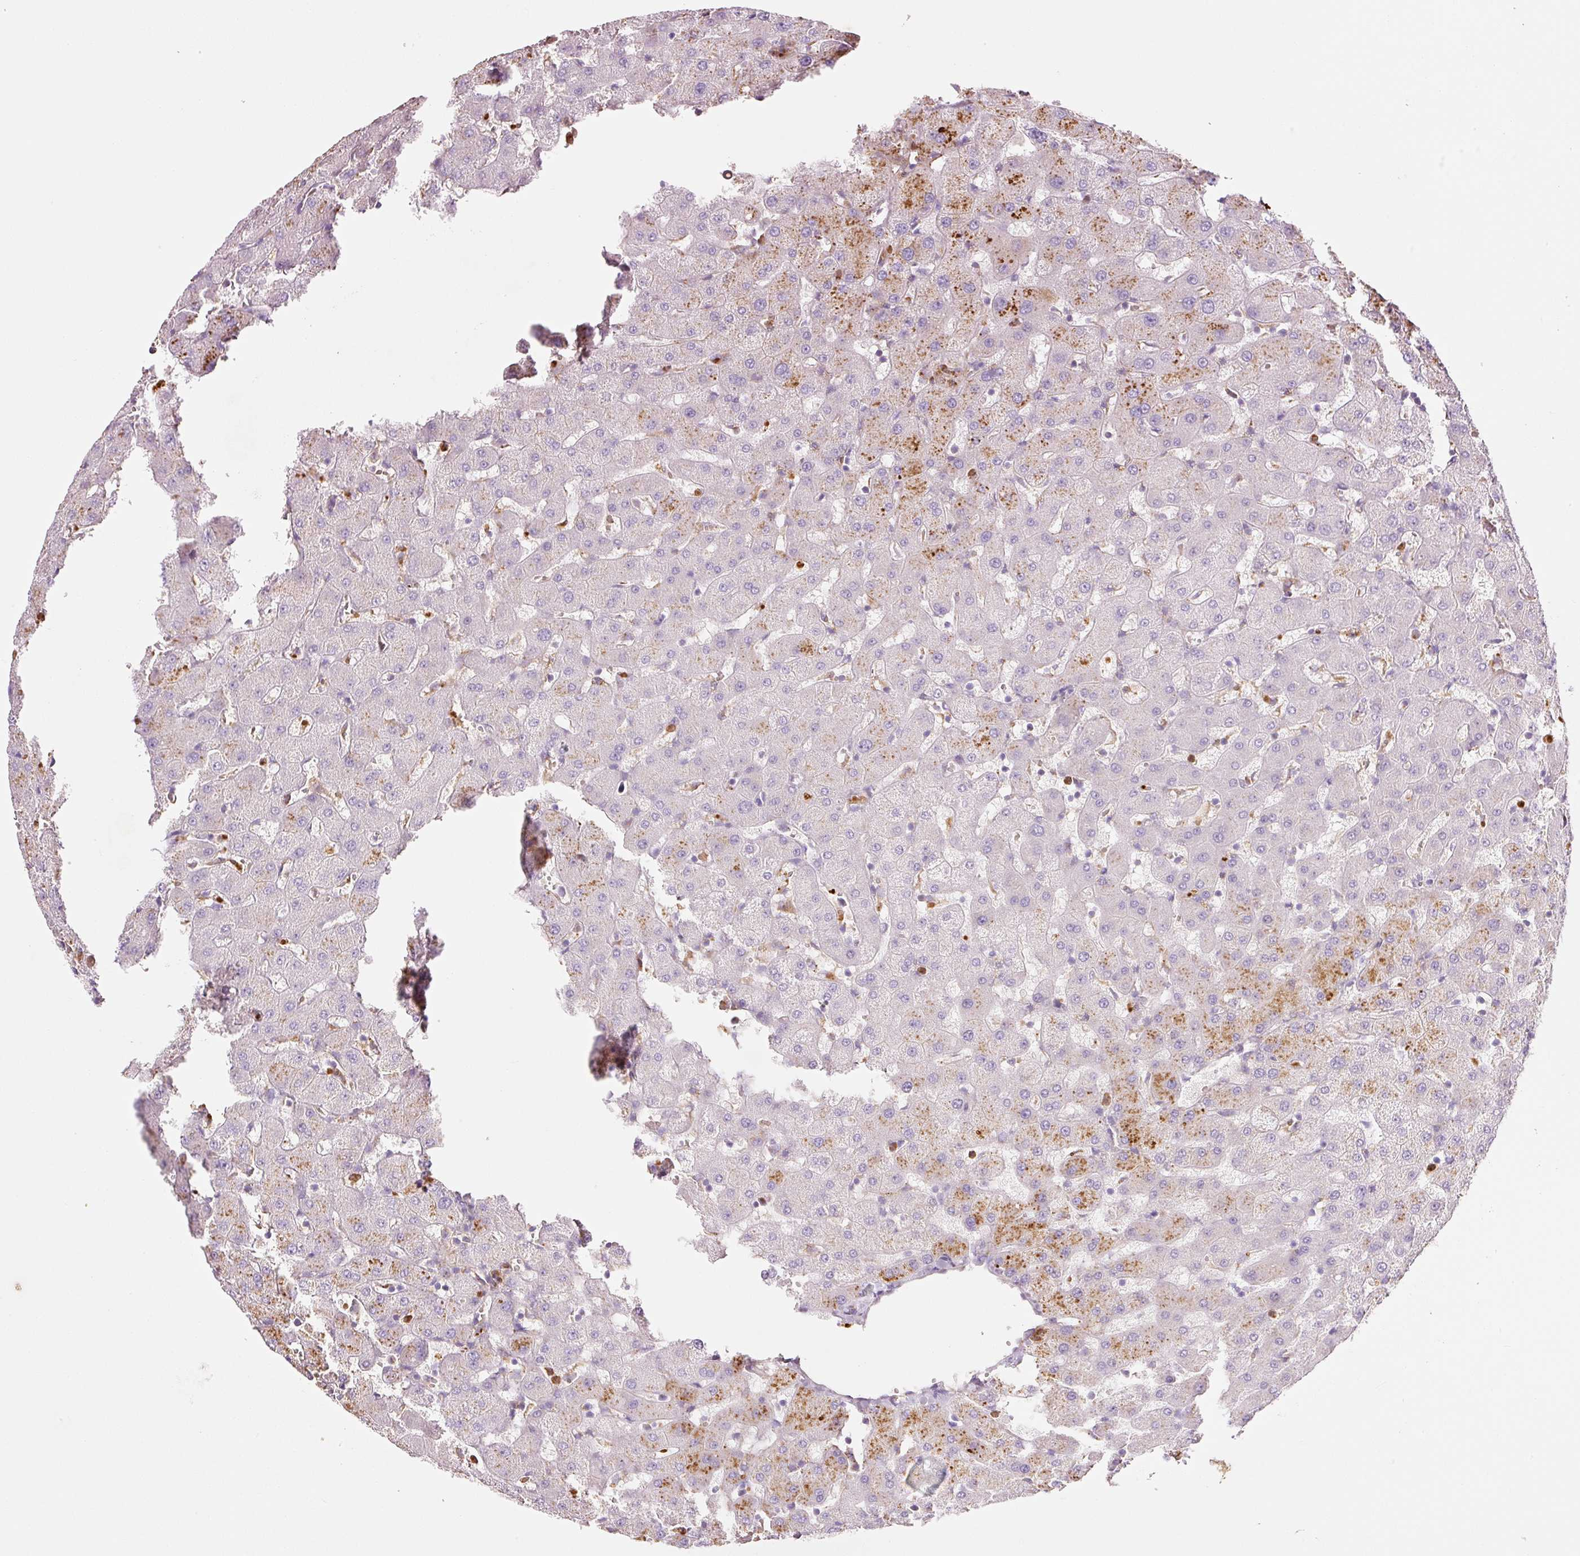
{"staining": {"intensity": "negative", "quantity": "none", "location": "none"}, "tissue": "liver", "cell_type": "Cholangiocytes", "image_type": "normal", "snomed": [{"axis": "morphology", "description": "Normal tissue, NOS"}, {"axis": "topography", "description": "Liver"}], "caption": "This is an IHC photomicrograph of normal liver. There is no staining in cholangiocytes.", "gene": "TMC8", "patient": {"sex": "female", "age": 63}}